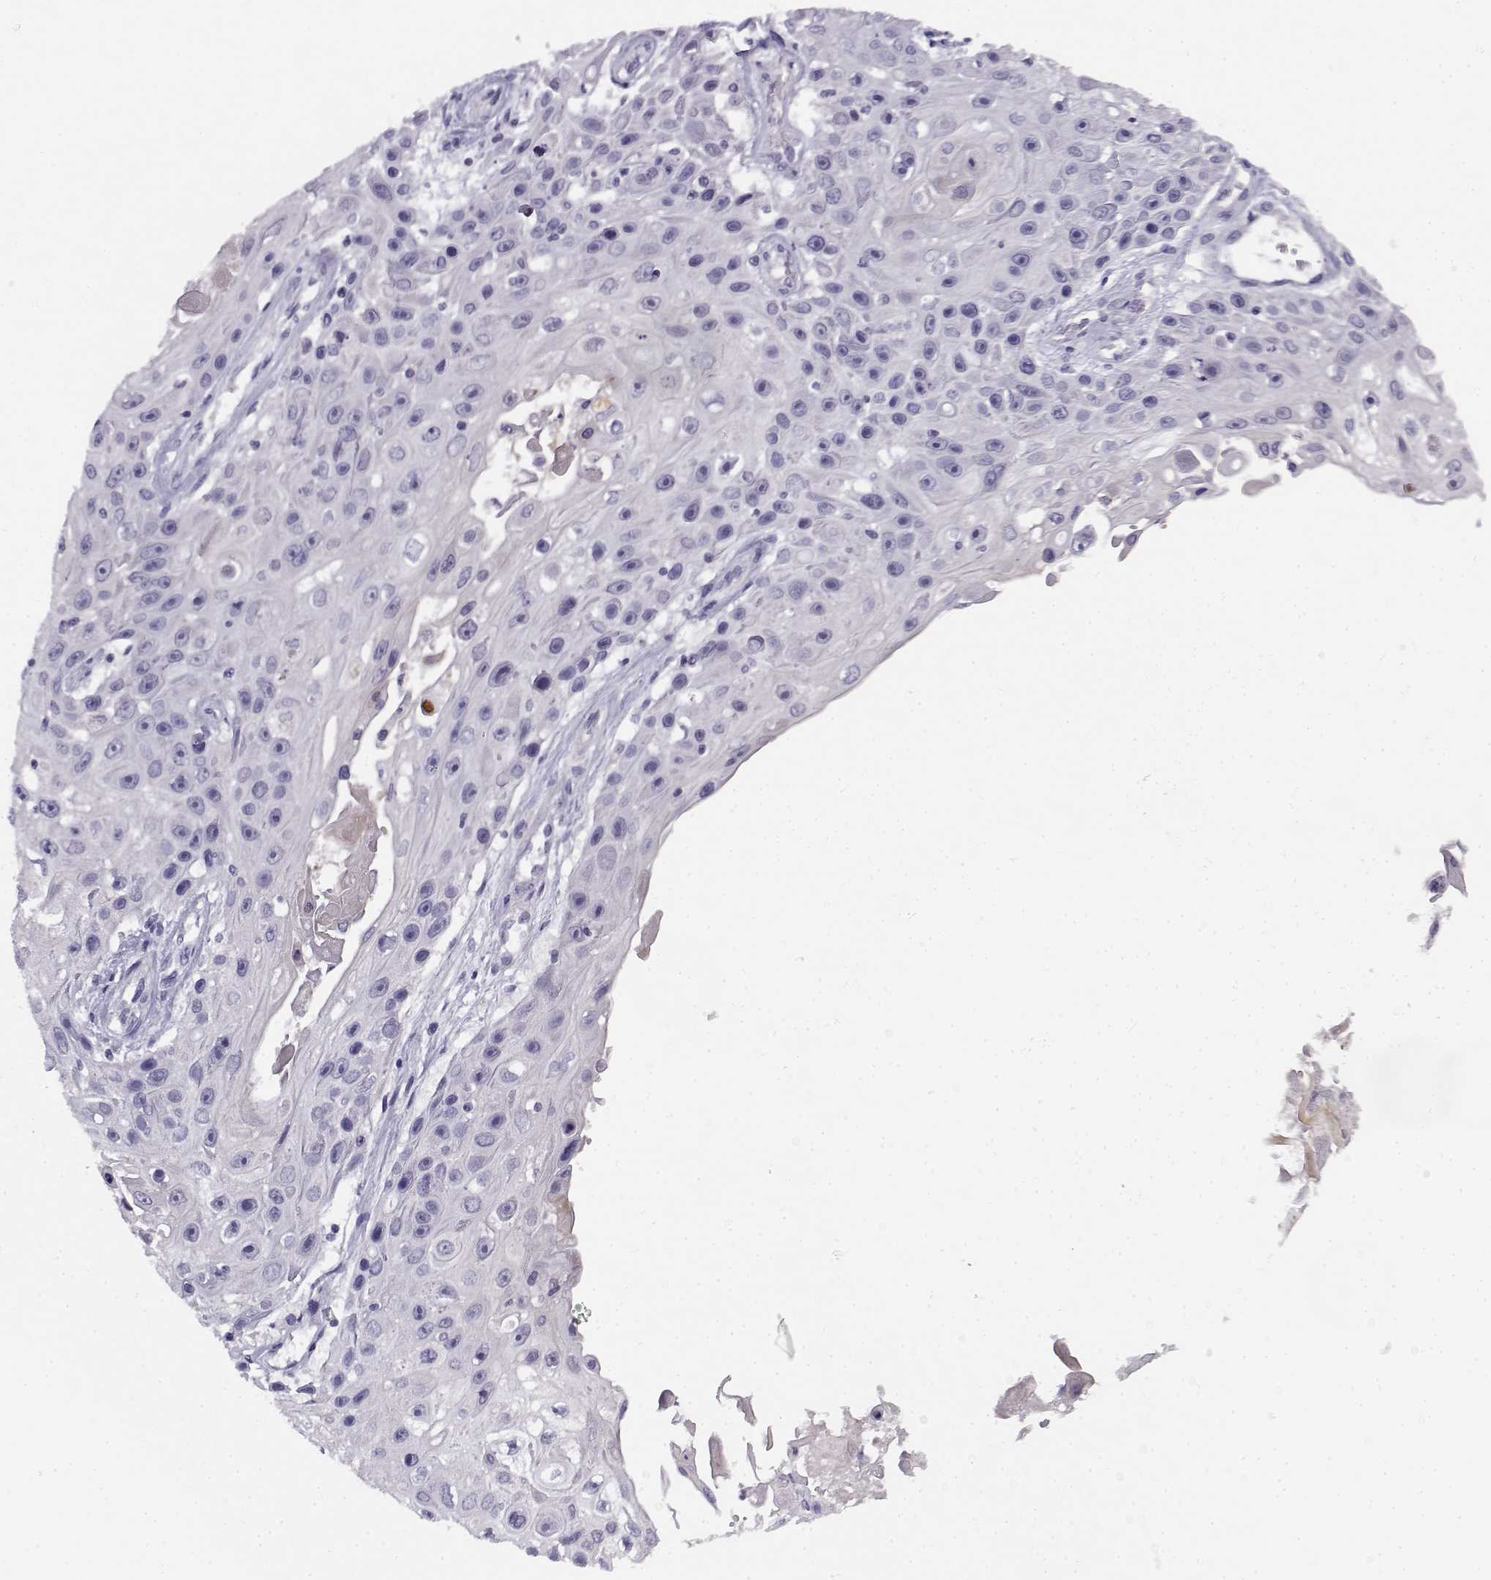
{"staining": {"intensity": "negative", "quantity": "none", "location": "none"}, "tissue": "skin cancer", "cell_type": "Tumor cells", "image_type": "cancer", "snomed": [{"axis": "morphology", "description": "Squamous cell carcinoma, NOS"}, {"axis": "topography", "description": "Skin"}], "caption": "Histopathology image shows no protein positivity in tumor cells of skin cancer tissue. (Brightfield microscopy of DAB immunohistochemistry at high magnification).", "gene": "DDX25", "patient": {"sex": "male", "age": 82}}